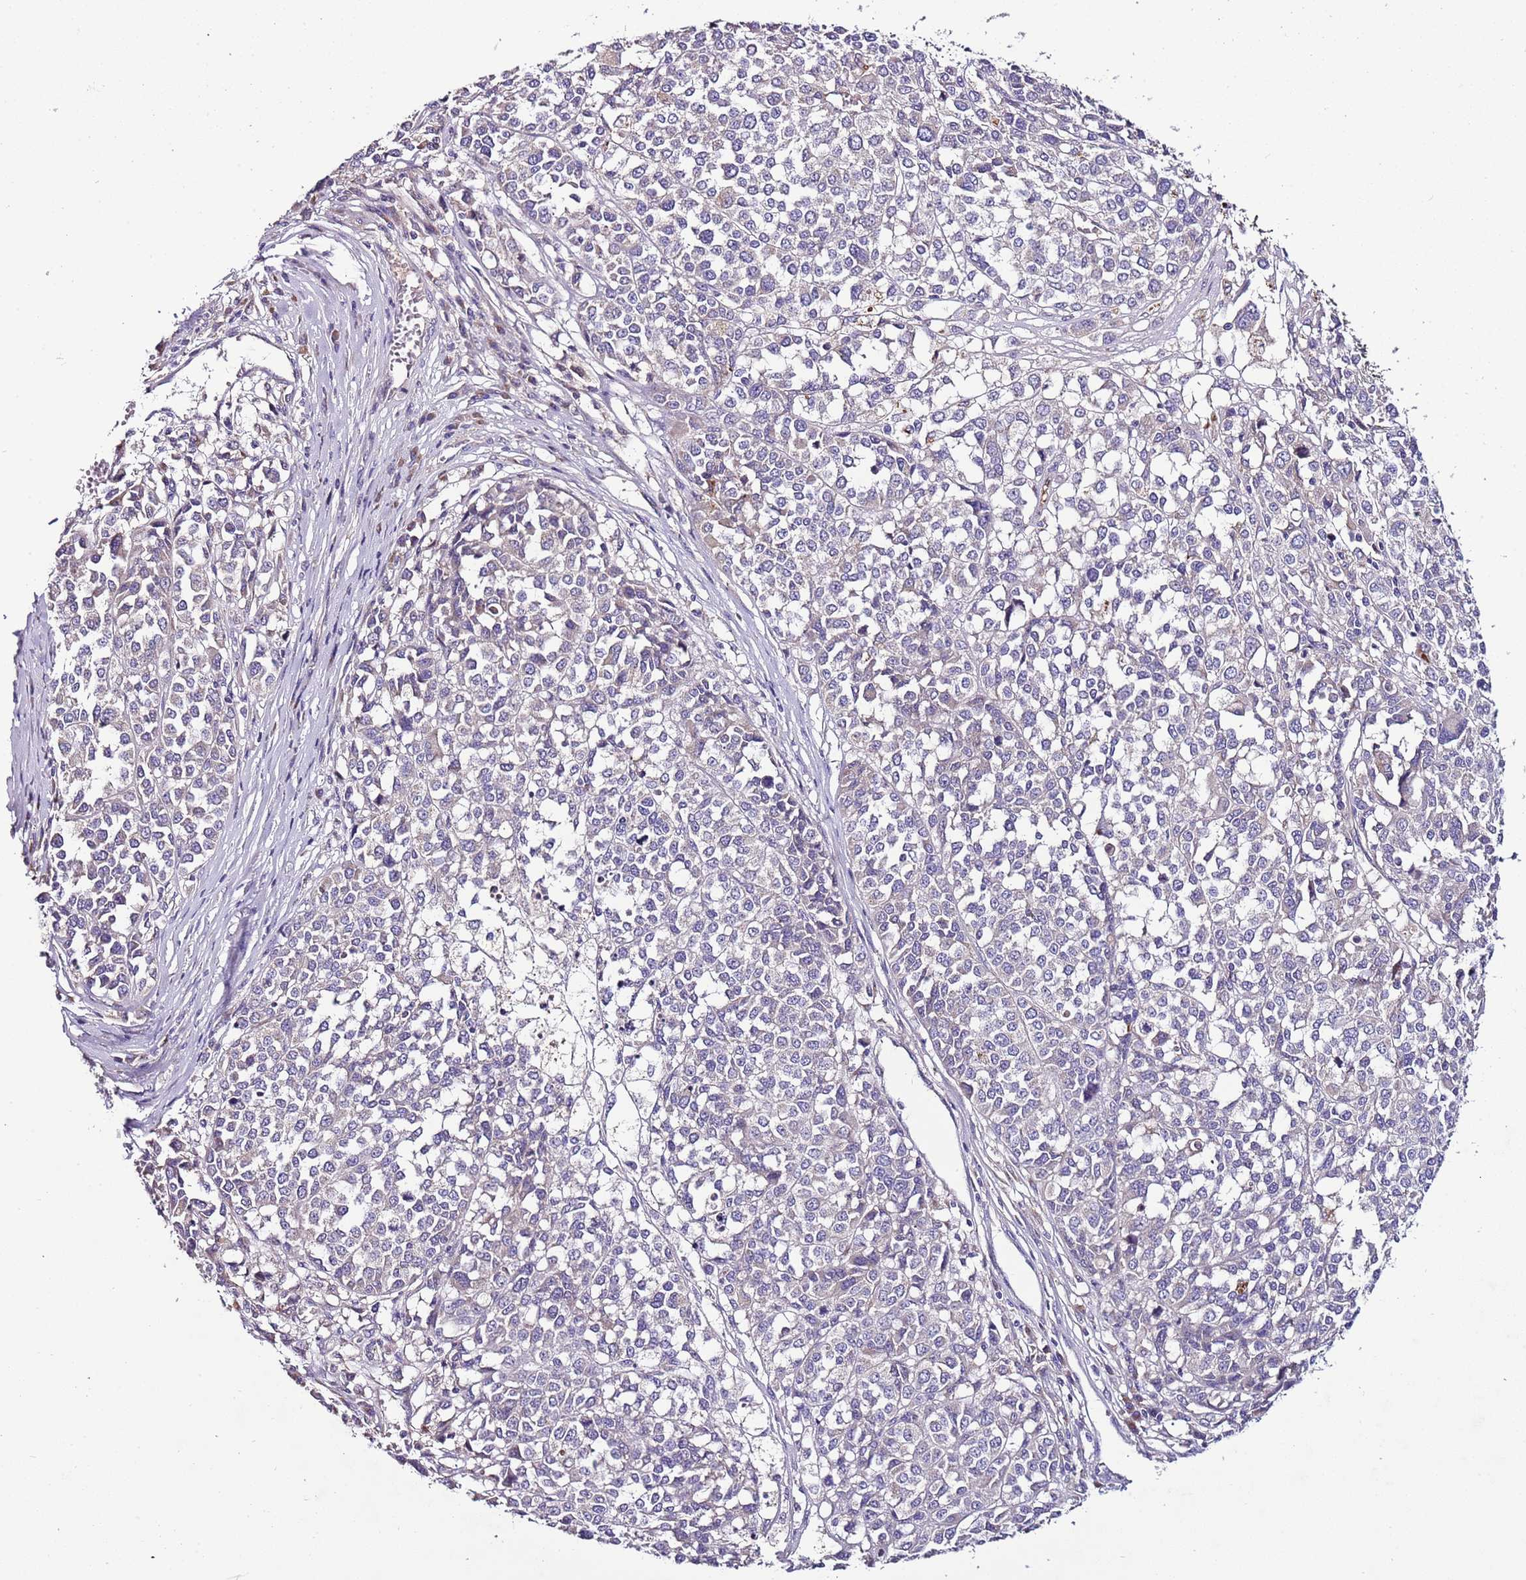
{"staining": {"intensity": "negative", "quantity": "none", "location": "none"}, "tissue": "melanoma", "cell_type": "Tumor cells", "image_type": "cancer", "snomed": [{"axis": "morphology", "description": "Malignant melanoma, Metastatic site"}, {"axis": "topography", "description": "Lymph node"}], "caption": "Immunohistochemical staining of human melanoma demonstrates no significant positivity in tumor cells.", "gene": "FAM20A", "patient": {"sex": "male", "age": 44}}